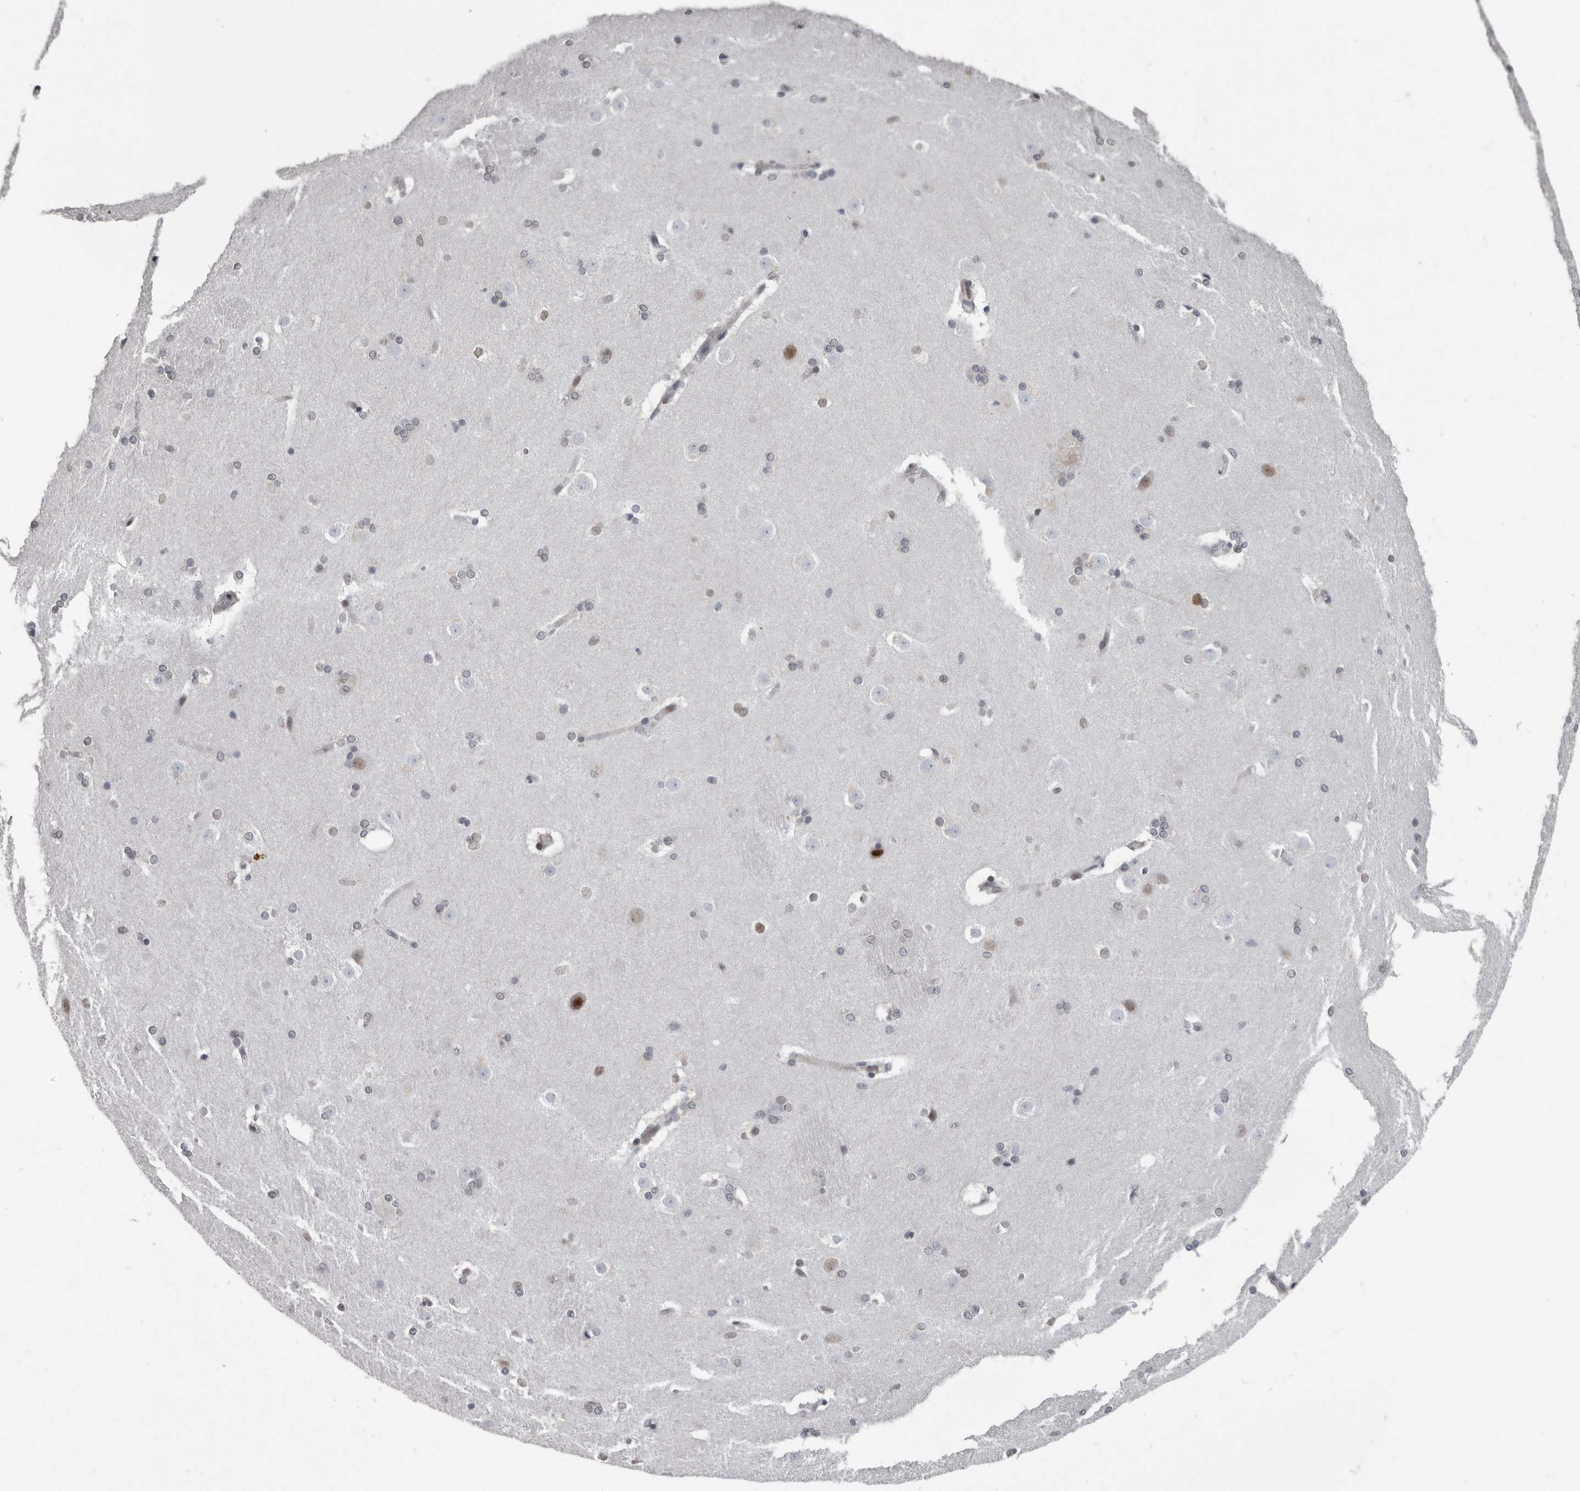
{"staining": {"intensity": "negative", "quantity": "none", "location": "none"}, "tissue": "caudate", "cell_type": "Glial cells", "image_type": "normal", "snomed": [{"axis": "morphology", "description": "Normal tissue, NOS"}, {"axis": "topography", "description": "Lateral ventricle wall"}], "caption": "There is no significant positivity in glial cells of caudate. Nuclei are stained in blue.", "gene": "RALGPS2", "patient": {"sex": "female", "age": 19}}